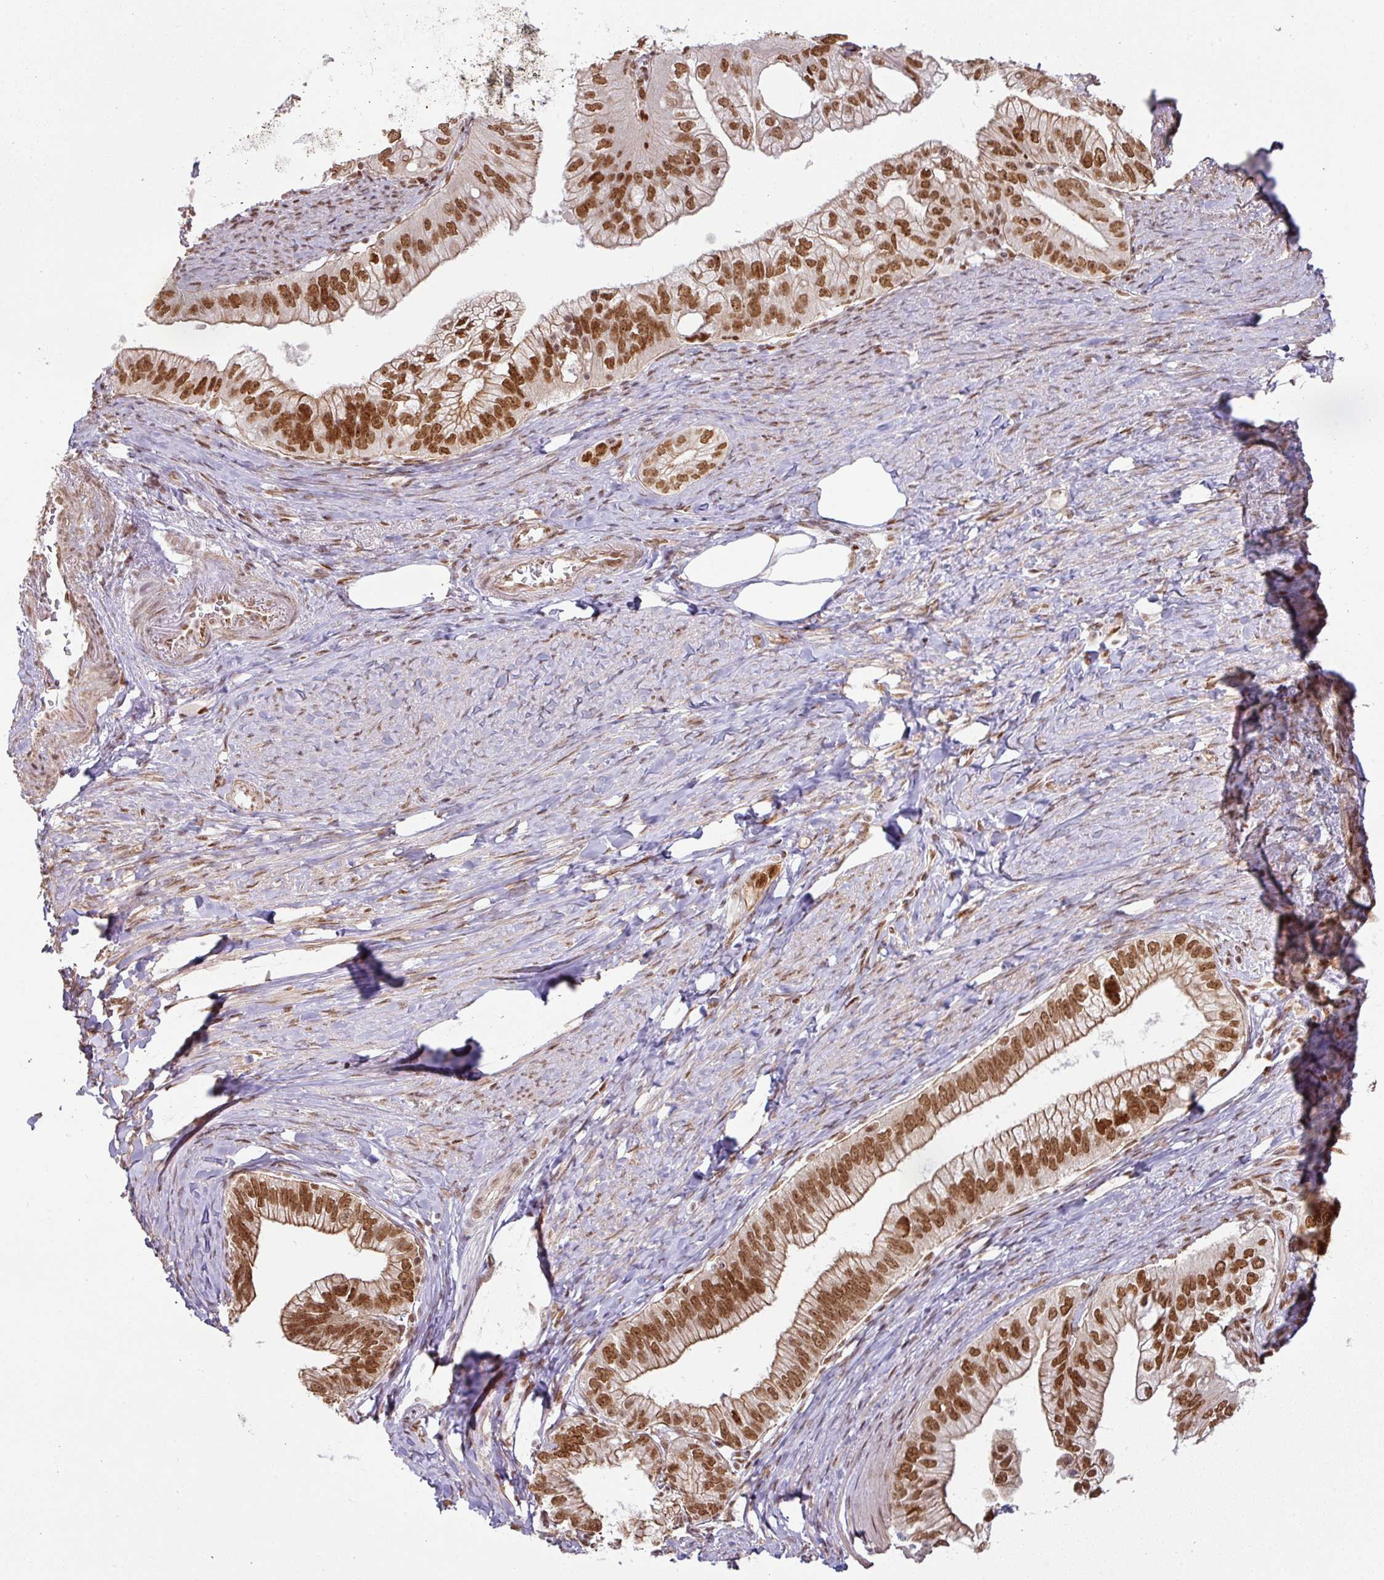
{"staining": {"intensity": "strong", "quantity": ">75%", "location": "cytoplasmic/membranous,nuclear"}, "tissue": "pancreatic cancer", "cell_type": "Tumor cells", "image_type": "cancer", "snomed": [{"axis": "morphology", "description": "Adenocarcinoma, NOS"}, {"axis": "topography", "description": "Pancreas"}], "caption": "A brown stain shows strong cytoplasmic/membranous and nuclear expression of a protein in human pancreatic adenocarcinoma tumor cells. (DAB (3,3'-diaminobenzidine) = brown stain, brightfield microscopy at high magnification).", "gene": "NCOA5", "patient": {"sex": "male", "age": 70}}